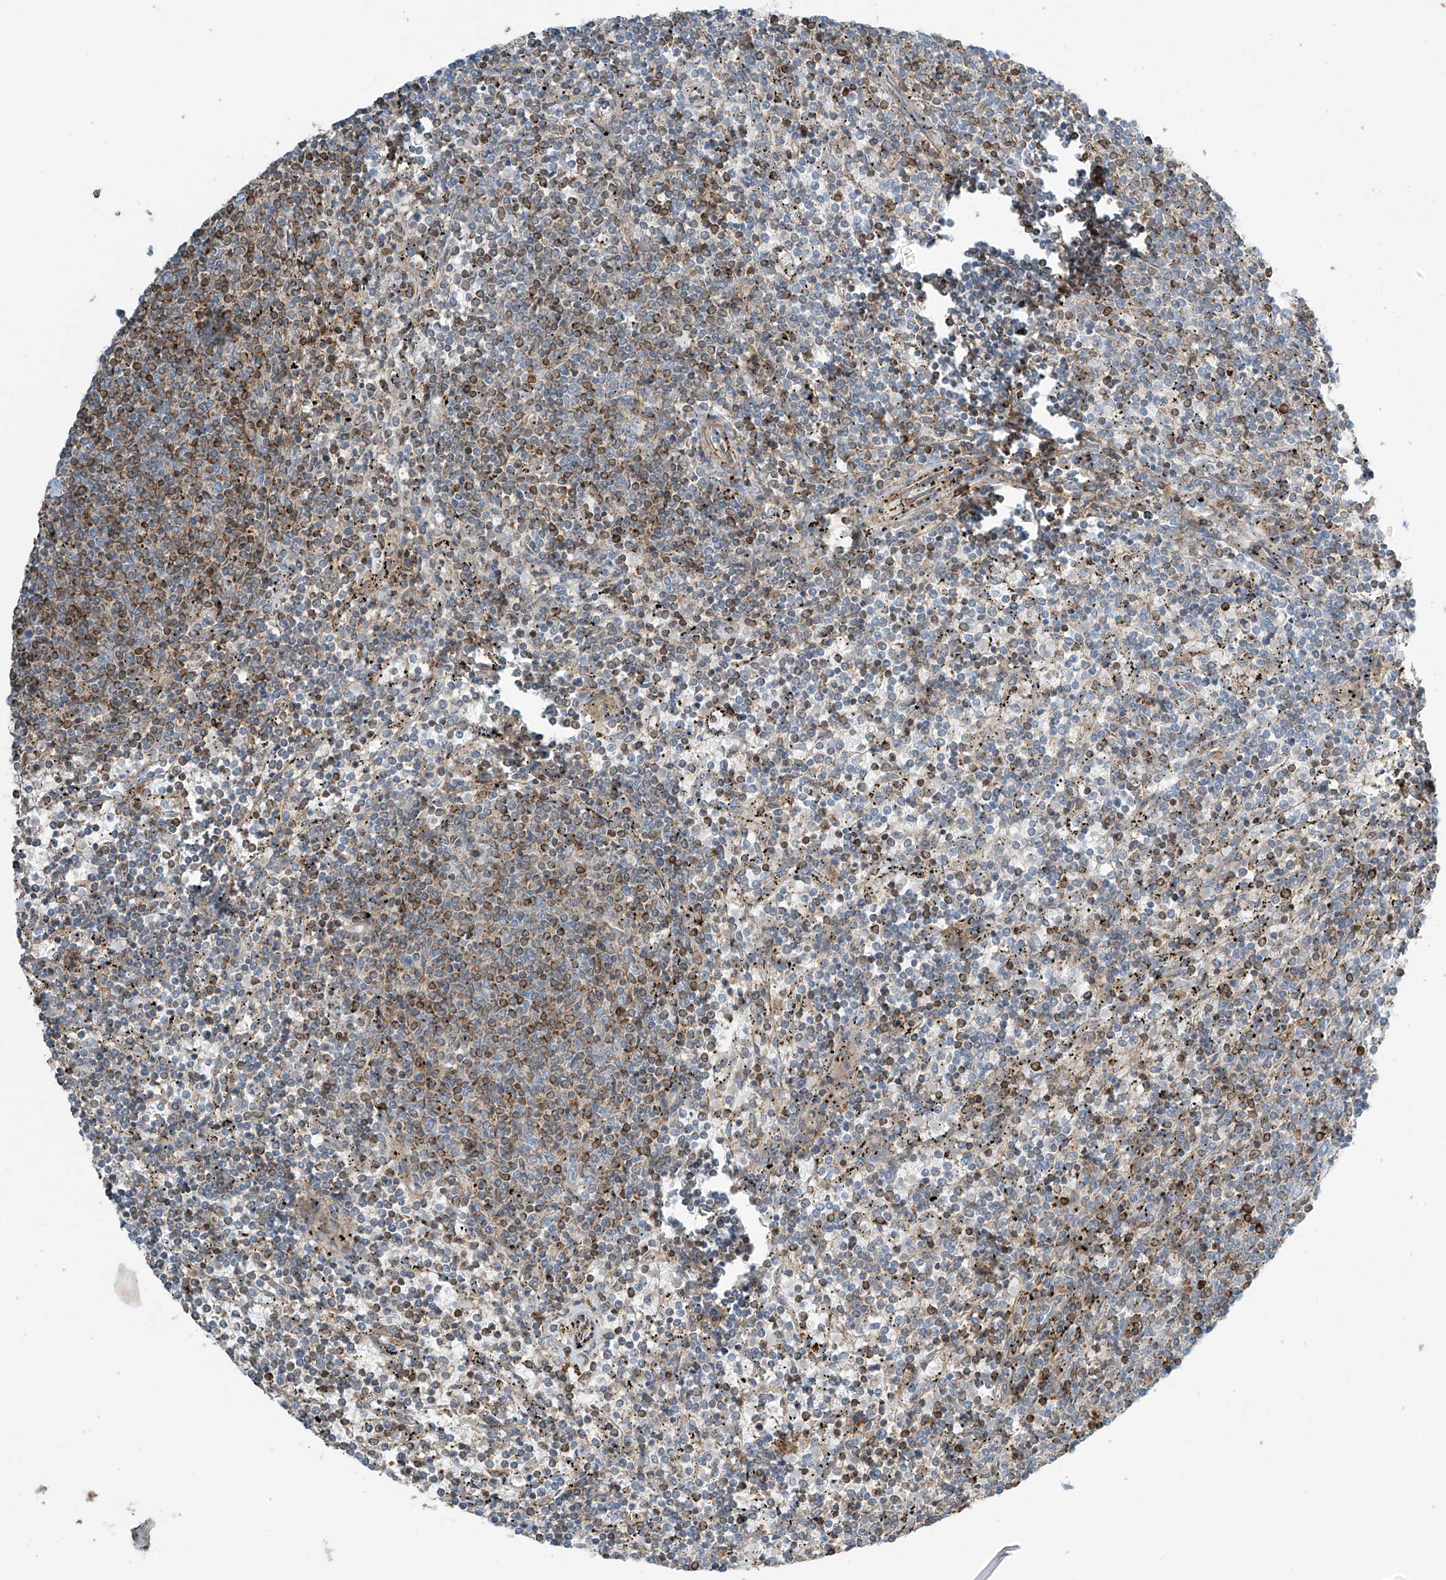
{"staining": {"intensity": "negative", "quantity": "none", "location": "none"}, "tissue": "lymphoma", "cell_type": "Tumor cells", "image_type": "cancer", "snomed": [{"axis": "morphology", "description": "Malignant lymphoma, non-Hodgkin's type, Low grade"}, {"axis": "topography", "description": "Spleen"}], "caption": "Tumor cells are negative for protein expression in human lymphoma. (Brightfield microscopy of DAB IHC at high magnification).", "gene": "SLC9A2", "patient": {"sex": "female", "age": 50}}